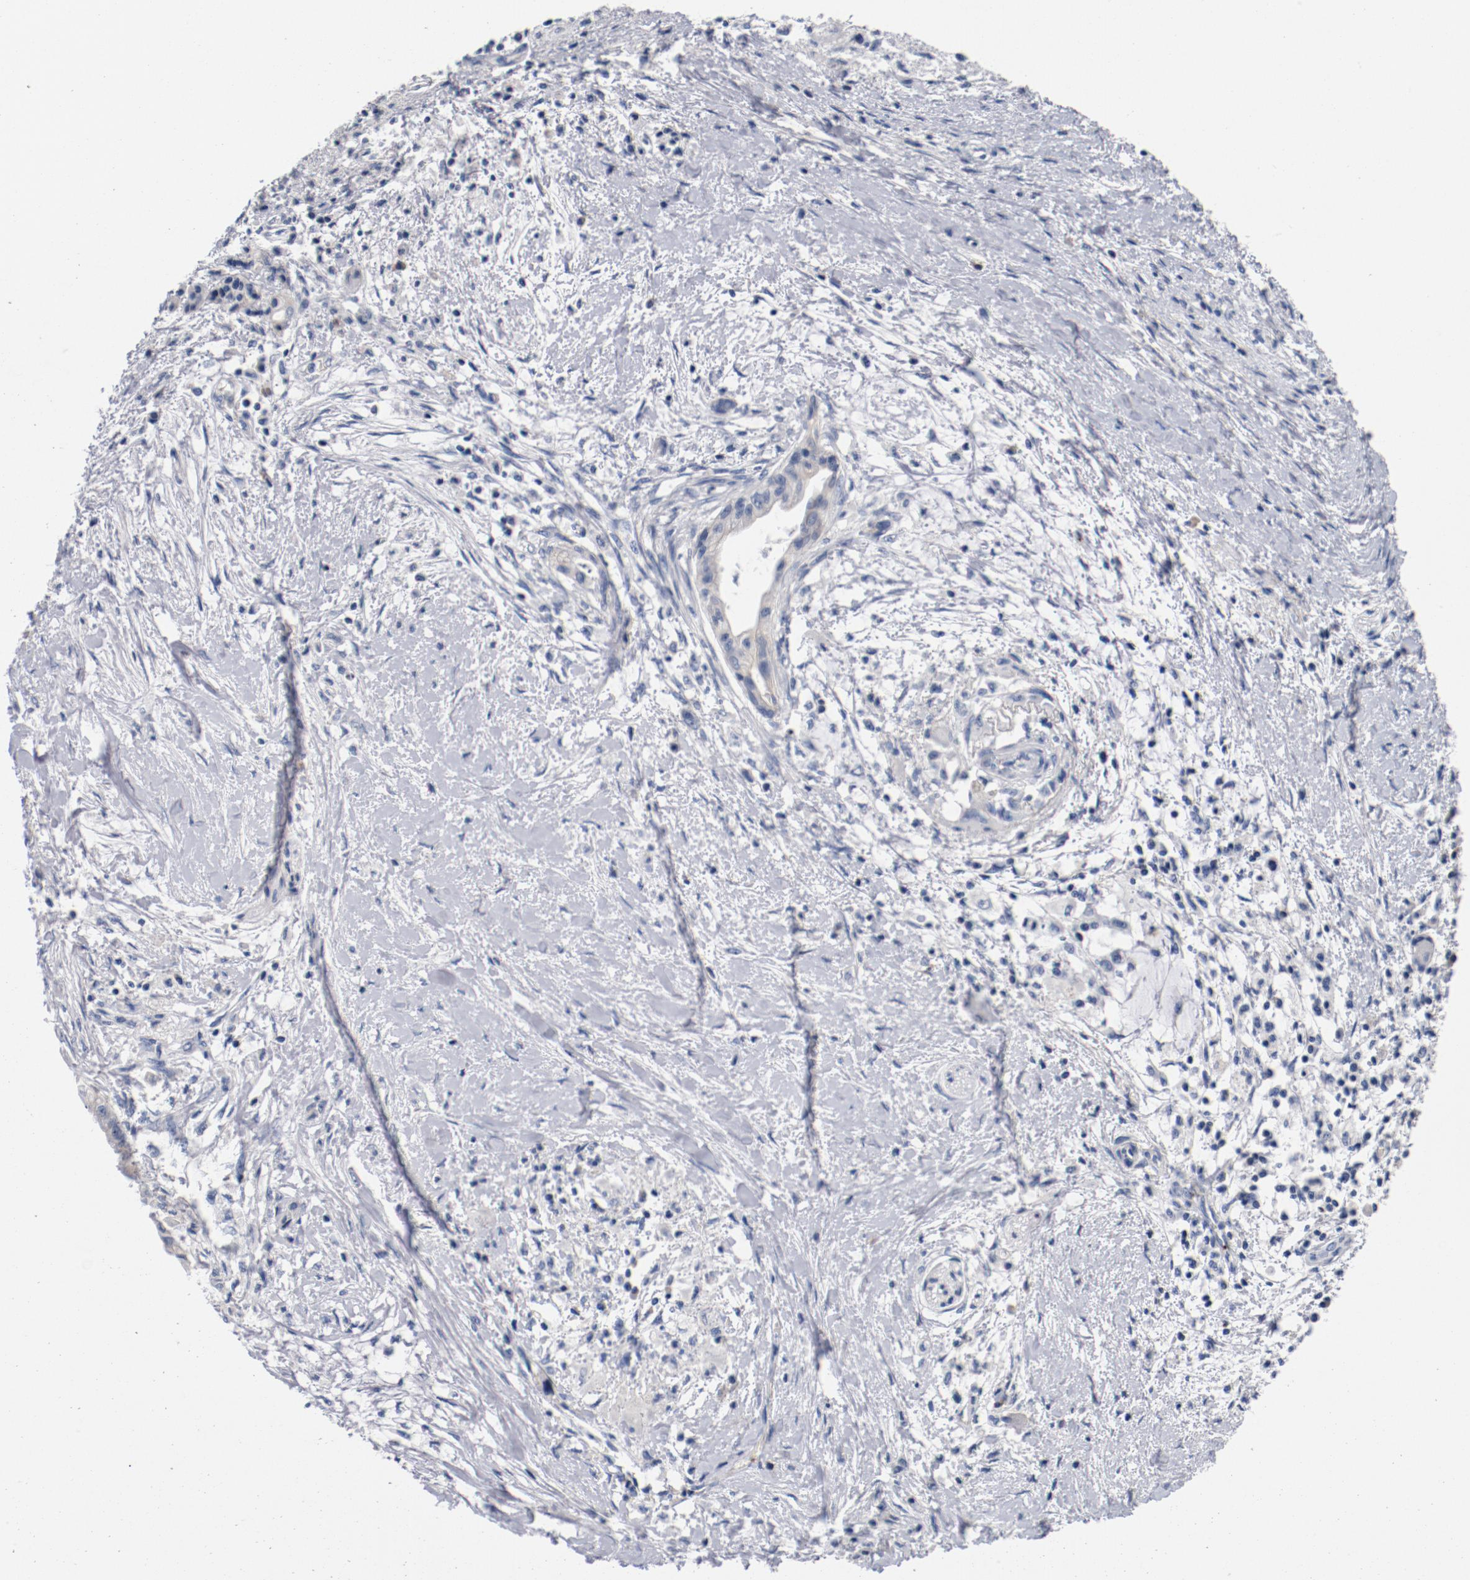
{"staining": {"intensity": "negative", "quantity": "none", "location": "none"}, "tissue": "pancreatic cancer", "cell_type": "Tumor cells", "image_type": "cancer", "snomed": [{"axis": "morphology", "description": "Adenocarcinoma, NOS"}, {"axis": "topography", "description": "Pancreas"}], "caption": "A photomicrograph of human adenocarcinoma (pancreatic) is negative for staining in tumor cells. Nuclei are stained in blue.", "gene": "PIM1", "patient": {"sex": "female", "age": 64}}